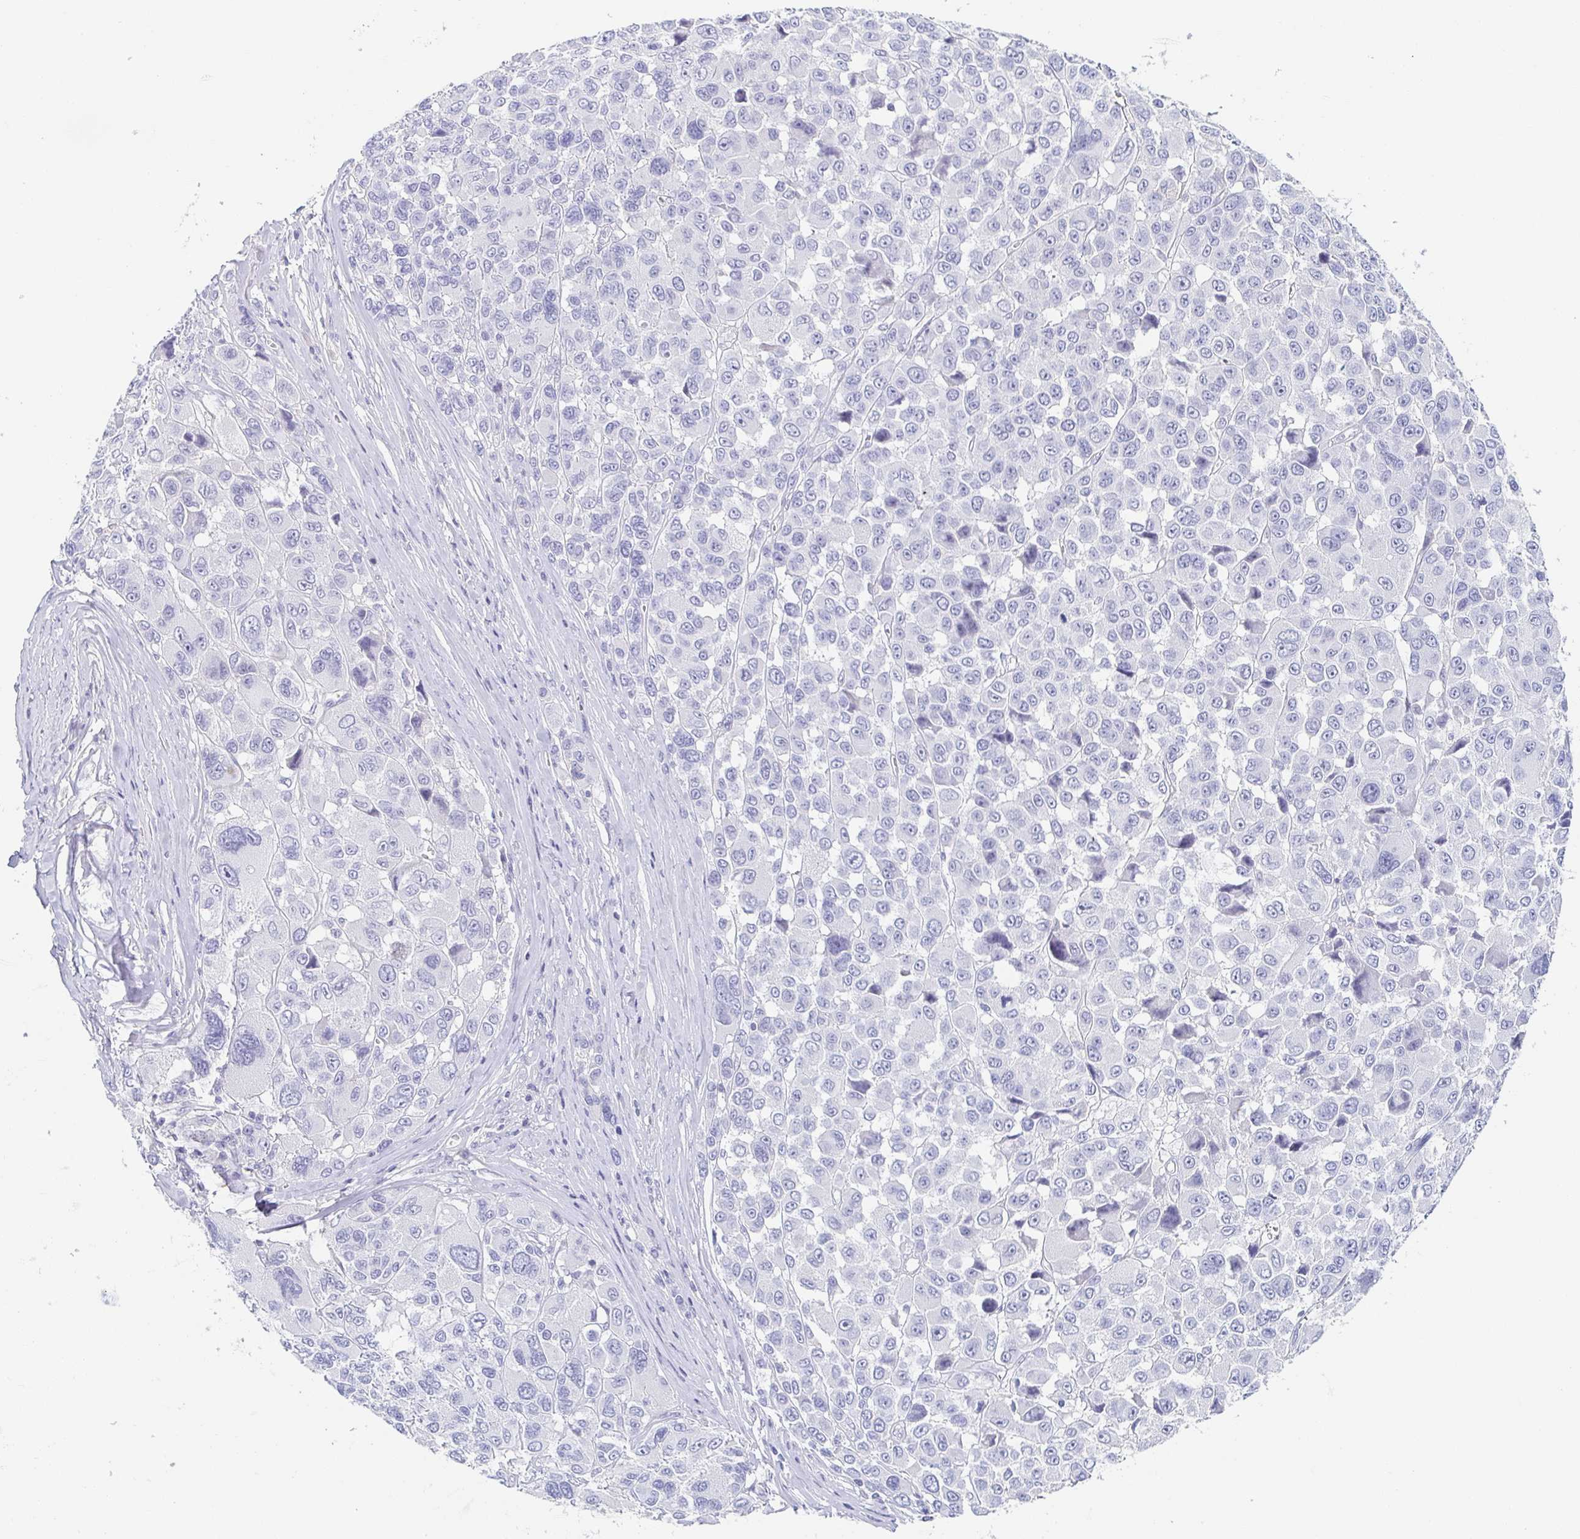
{"staining": {"intensity": "negative", "quantity": "none", "location": "none"}, "tissue": "melanoma", "cell_type": "Tumor cells", "image_type": "cancer", "snomed": [{"axis": "morphology", "description": "Malignant melanoma, NOS"}, {"axis": "topography", "description": "Skin"}], "caption": "This is an immunohistochemistry photomicrograph of malignant melanoma. There is no staining in tumor cells.", "gene": "RHOV", "patient": {"sex": "female", "age": 66}}